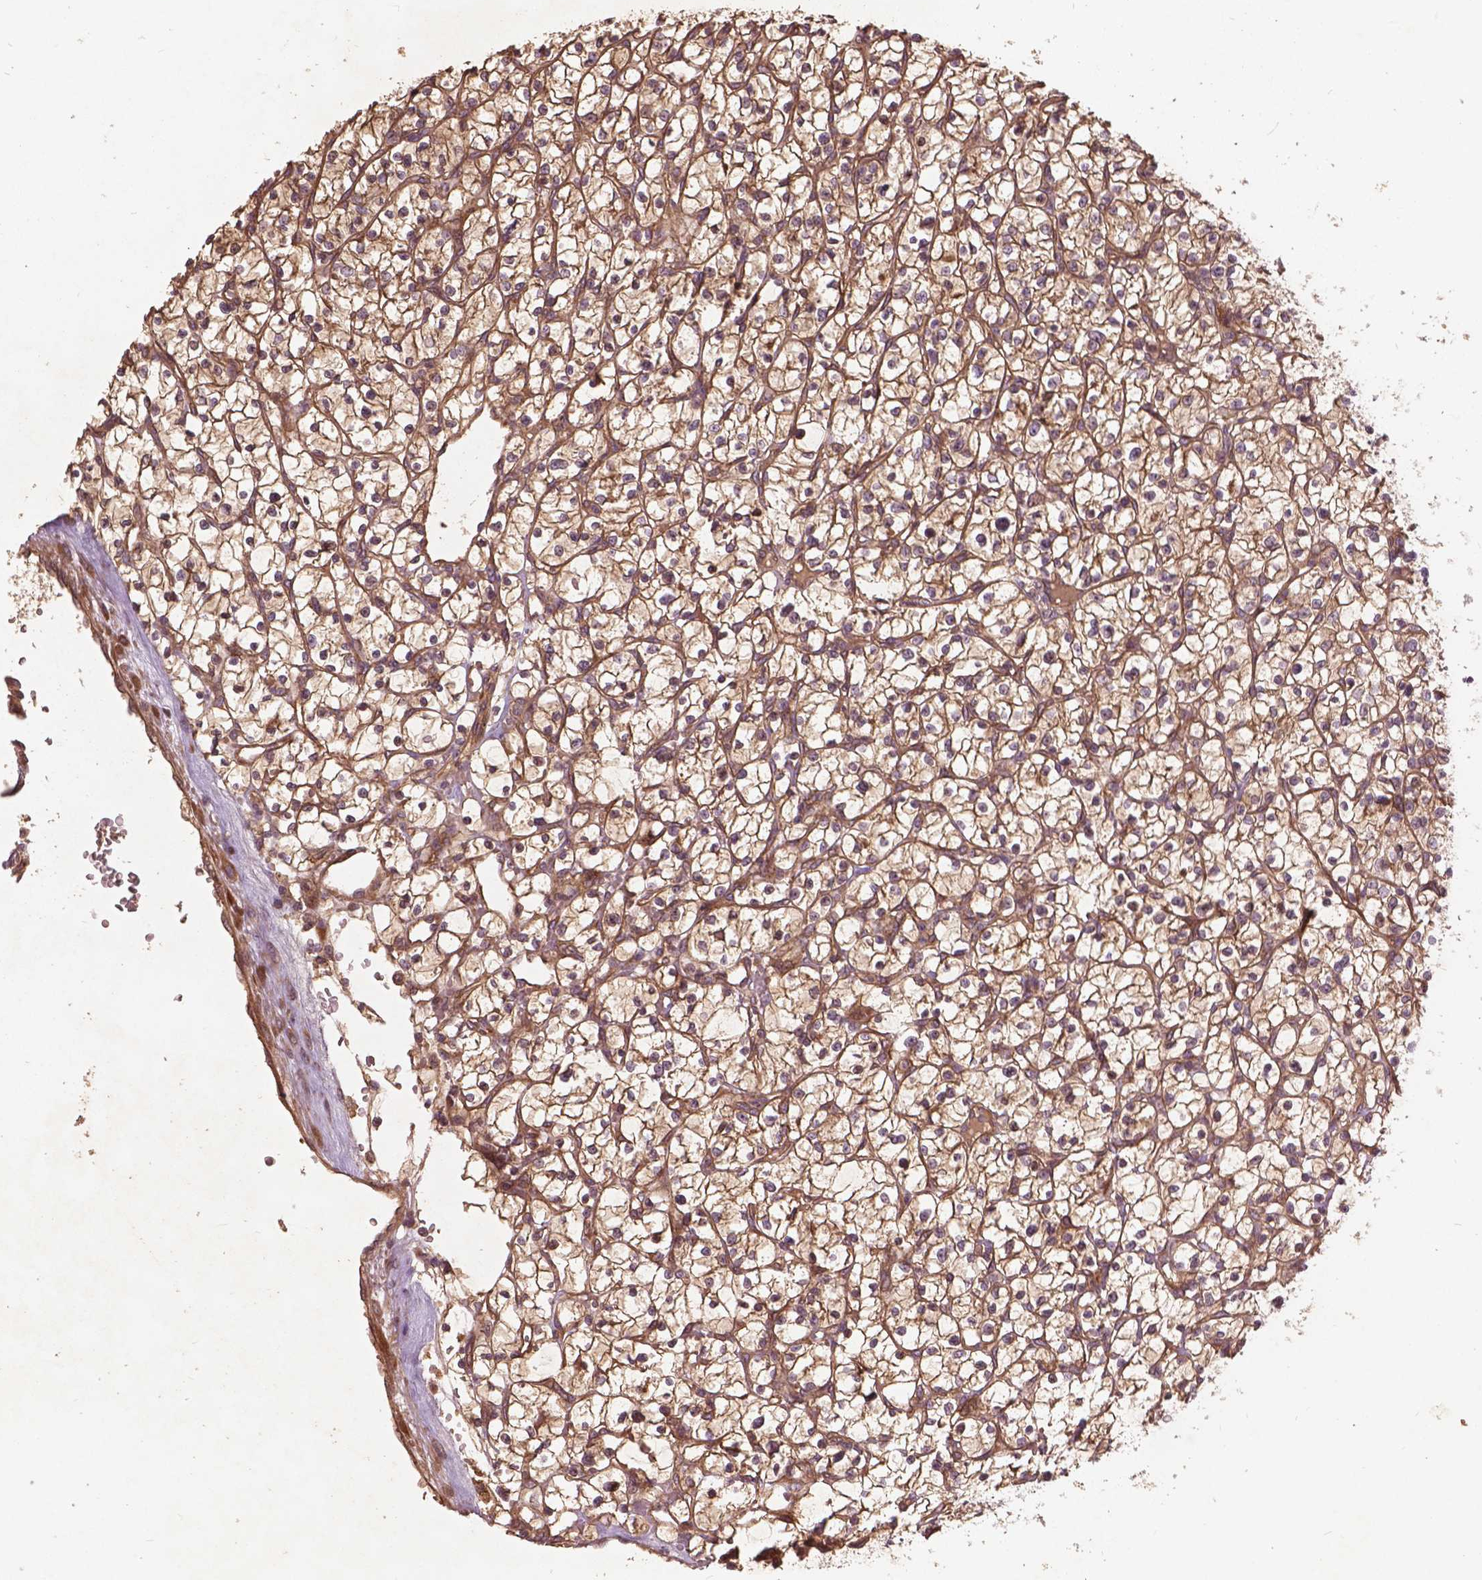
{"staining": {"intensity": "moderate", "quantity": ">75%", "location": "cytoplasmic/membranous"}, "tissue": "renal cancer", "cell_type": "Tumor cells", "image_type": "cancer", "snomed": [{"axis": "morphology", "description": "Adenocarcinoma, NOS"}, {"axis": "topography", "description": "Kidney"}], "caption": "Renal adenocarcinoma was stained to show a protein in brown. There is medium levels of moderate cytoplasmic/membranous staining in about >75% of tumor cells.", "gene": "UBXN2A", "patient": {"sex": "female", "age": 64}}